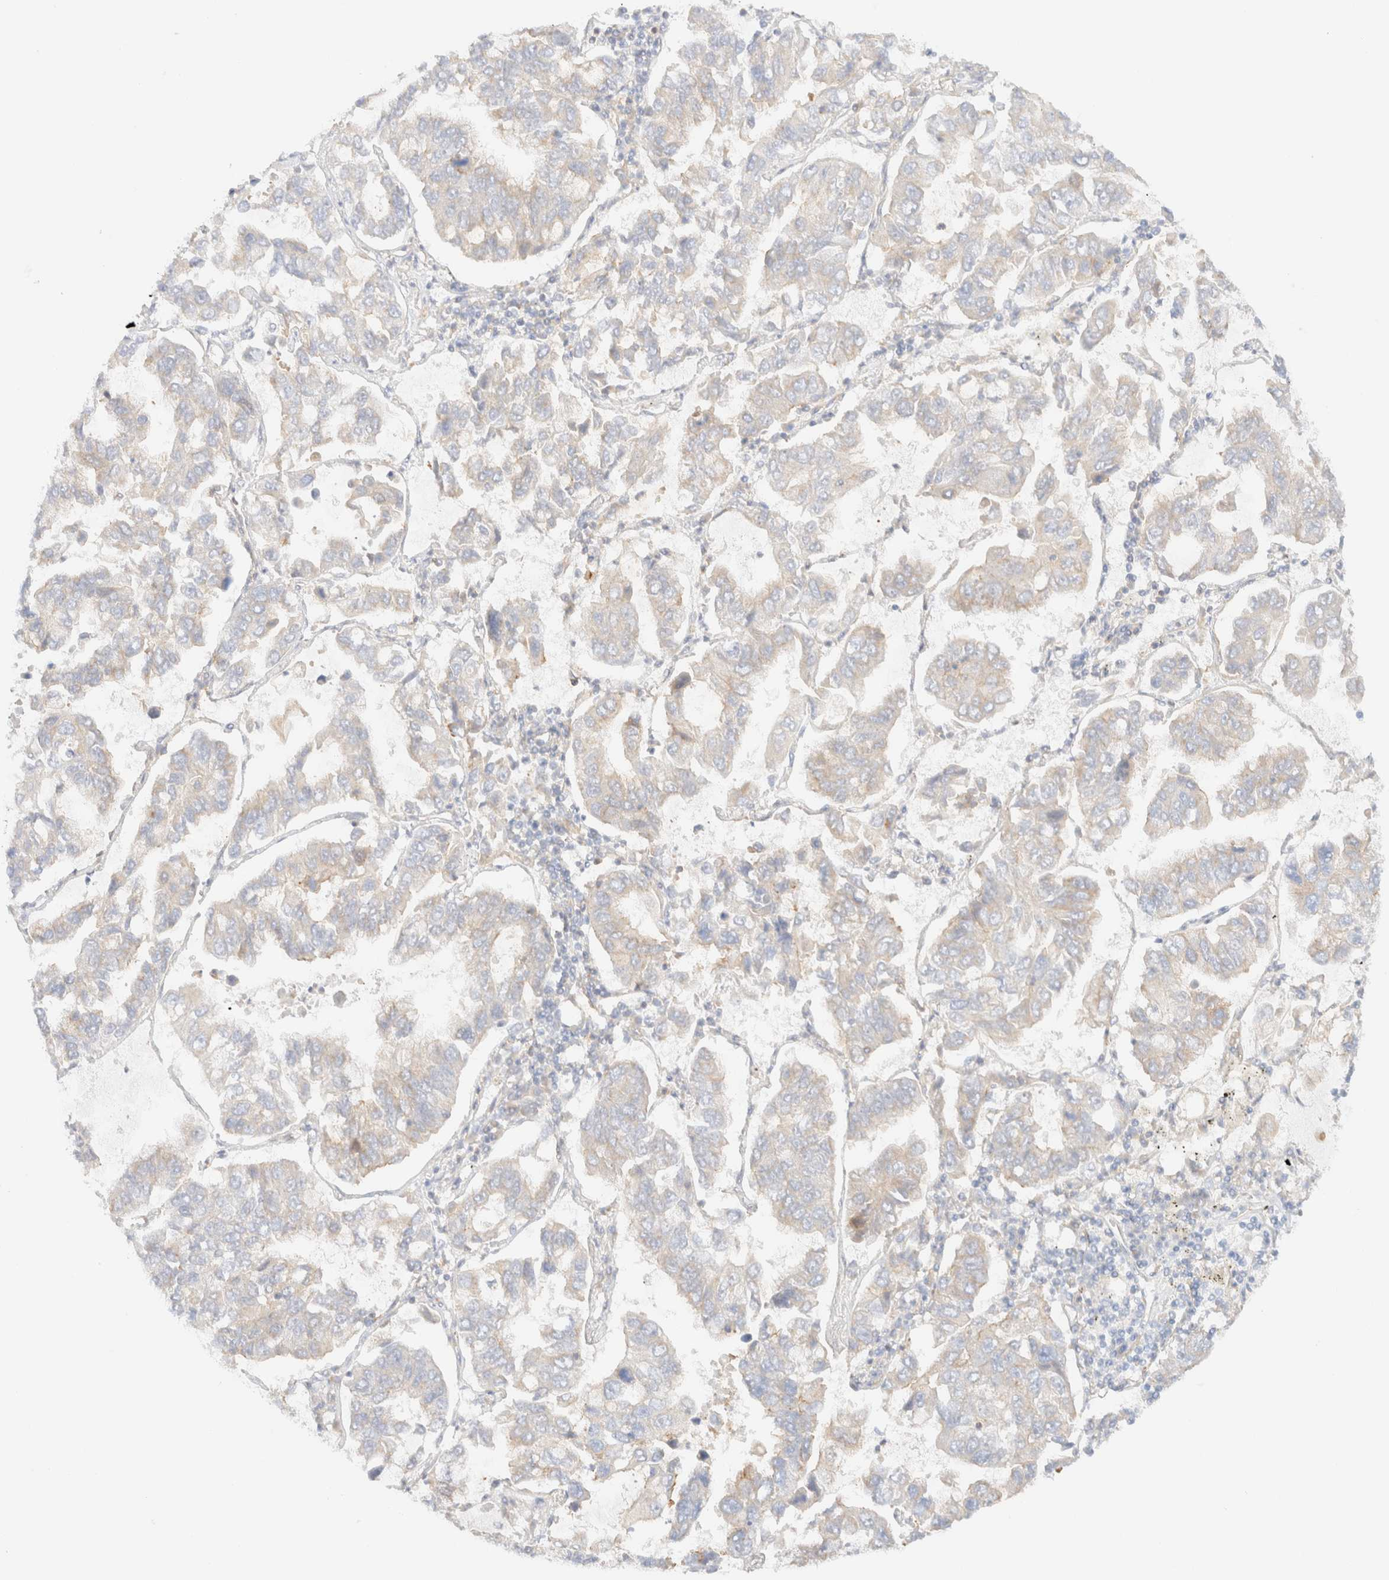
{"staining": {"intensity": "weak", "quantity": "<25%", "location": "cytoplasmic/membranous"}, "tissue": "lung cancer", "cell_type": "Tumor cells", "image_type": "cancer", "snomed": [{"axis": "morphology", "description": "Adenocarcinoma, NOS"}, {"axis": "topography", "description": "Lung"}], "caption": "Tumor cells are negative for brown protein staining in lung cancer (adenocarcinoma).", "gene": "MYO10", "patient": {"sex": "male", "age": 64}}